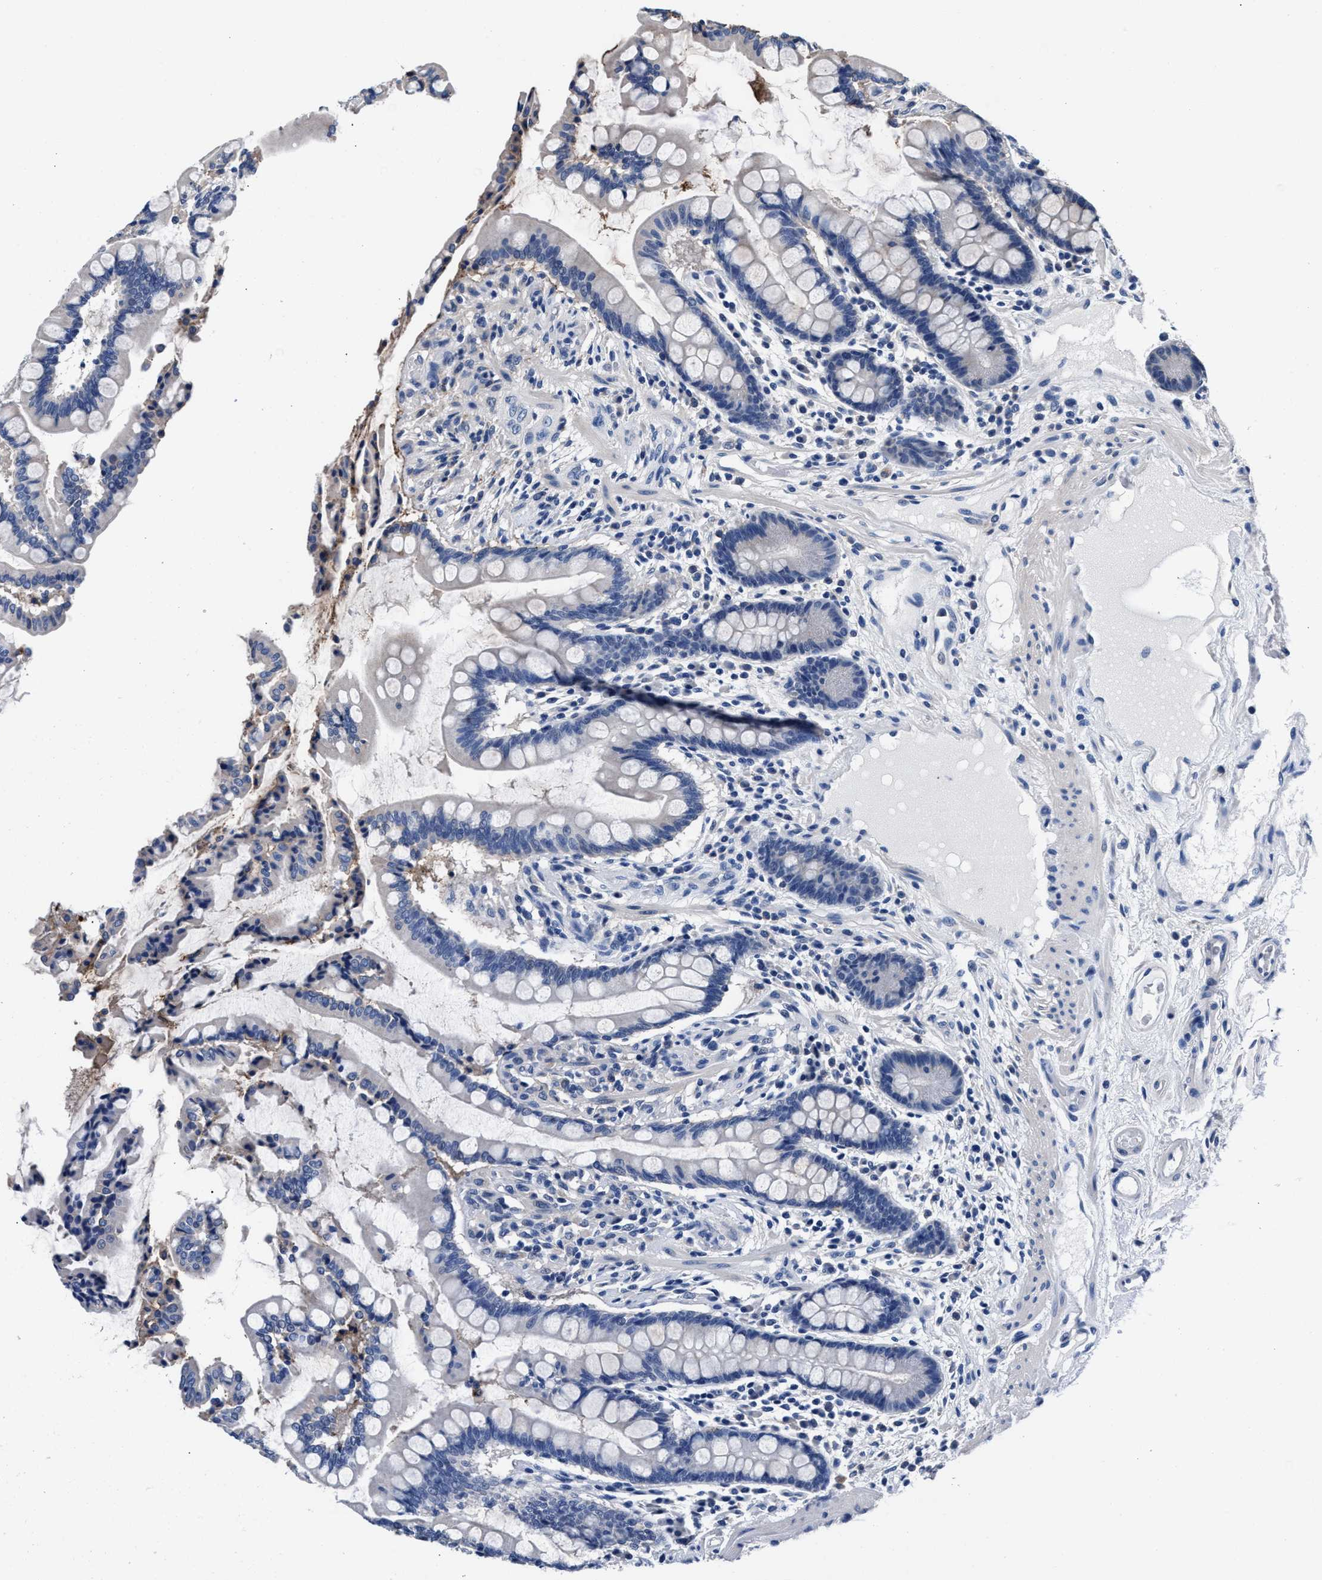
{"staining": {"intensity": "negative", "quantity": "none", "location": "none"}, "tissue": "colon", "cell_type": "Endothelial cells", "image_type": "normal", "snomed": [{"axis": "morphology", "description": "Normal tissue, NOS"}, {"axis": "topography", "description": "Colon"}], "caption": "There is no significant positivity in endothelial cells of colon. (Brightfield microscopy of DAB (3,3'-diaminobenzidine) immunohistochemistry (IHC) at high magnification).", "gene": "GSTM1", "patient": {"sex": "male", "age": 73}}